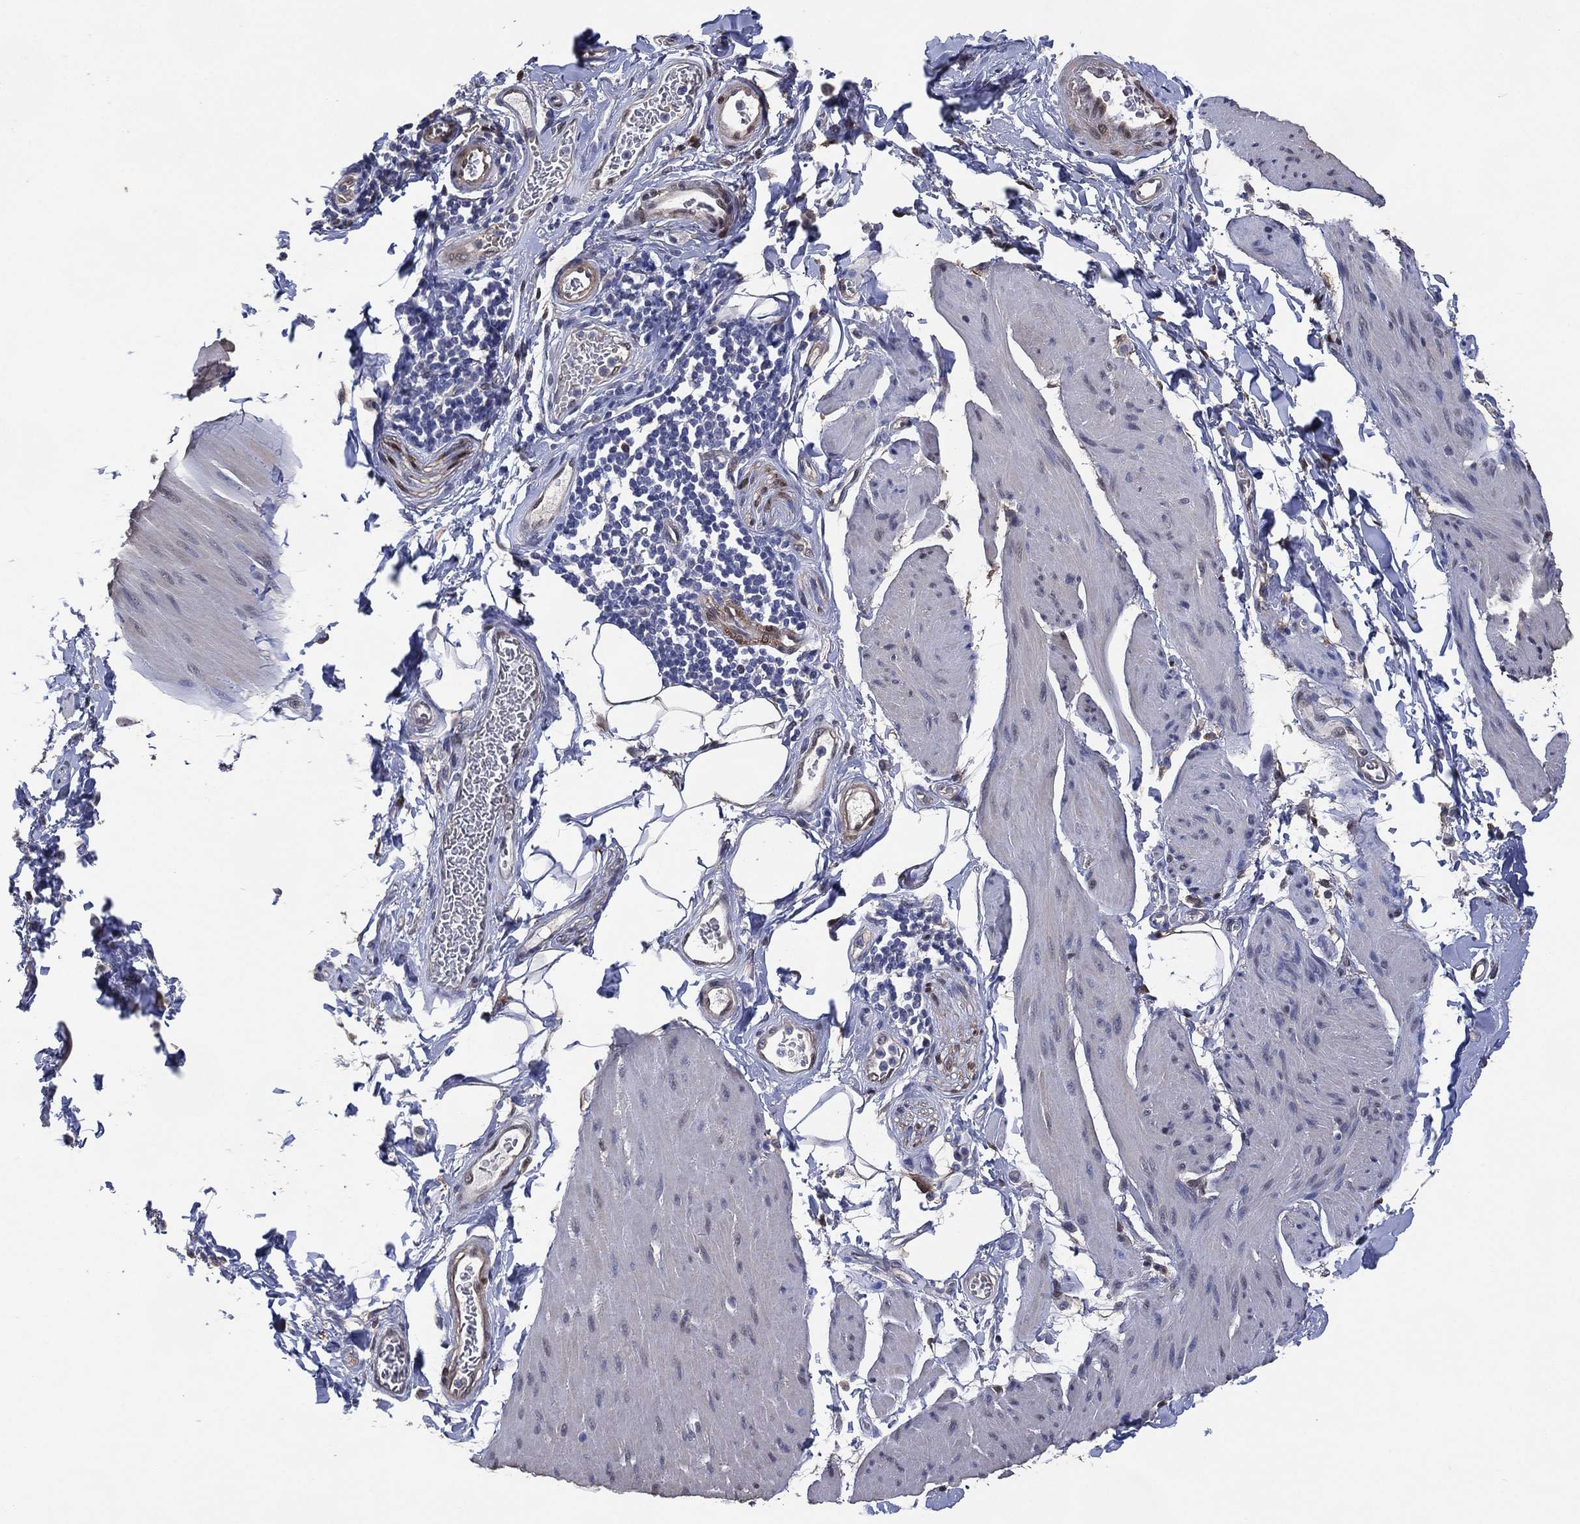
{"staining": {"intensity": "negative", "quantity": "none", "location": "none"}, "tissue": "smooth muscle", "cell_type": "Smooth muscle cells", "image_type": "normal", "snomed": [{"axis": "morphology", "description": "Normal tissue, NOS"}, {"axis": "topography", "description": "Adipose tissue"}, {"axis": "topography", "description": "Smooth muscle"}, {"axis": "topography", "description": "Peripheral nerve tissue"}], "caption": "Immunohistochemistry image of benign smooth muscle stained for a protein (brown), which shows no expression in smooth muscle cells.", "gene": "AK1", "patient": {"sex": "male", "age": 83}}